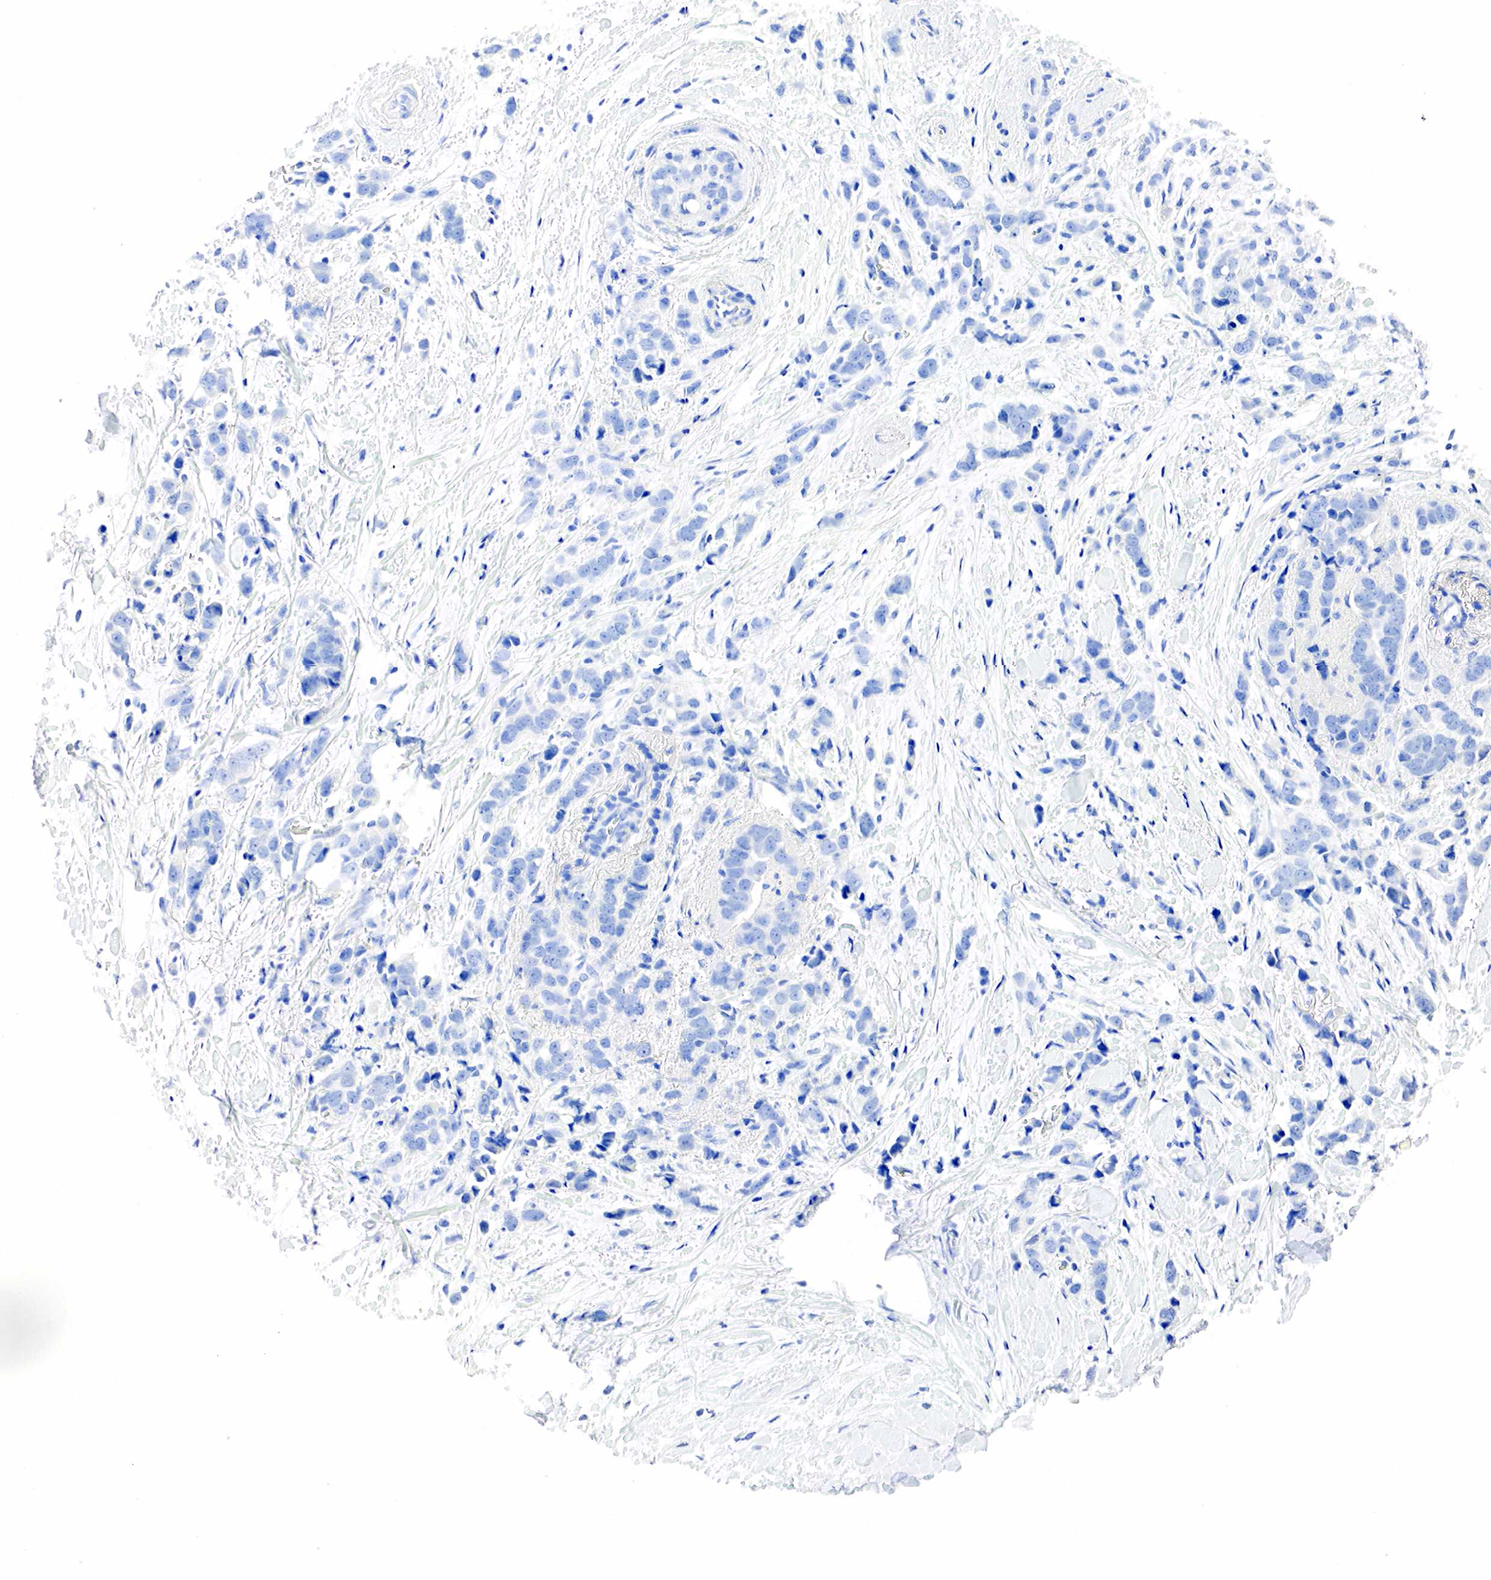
{"staining": {"intensity": "negative", "quantity": "none", "location": "none"}, "tissue": "breast cancer", "cell_type": "Tumor cells", "image_type": "cancer", "snomed": [{"axis": "morphology", "description": "Lobular carcinoma"}, {"axis": "topography", "description": "Breast"}], "caption": "The immunohistochemistry (IHC) photomicrograph has no significant staining in tumor cells of breast lobular carcinoma tissue. (DAB (3,3'-diaminobenzidine) IHC with hematoxylin counter stain).", "gene": "SST", "patient": {"sex": "female", "age": 57}}